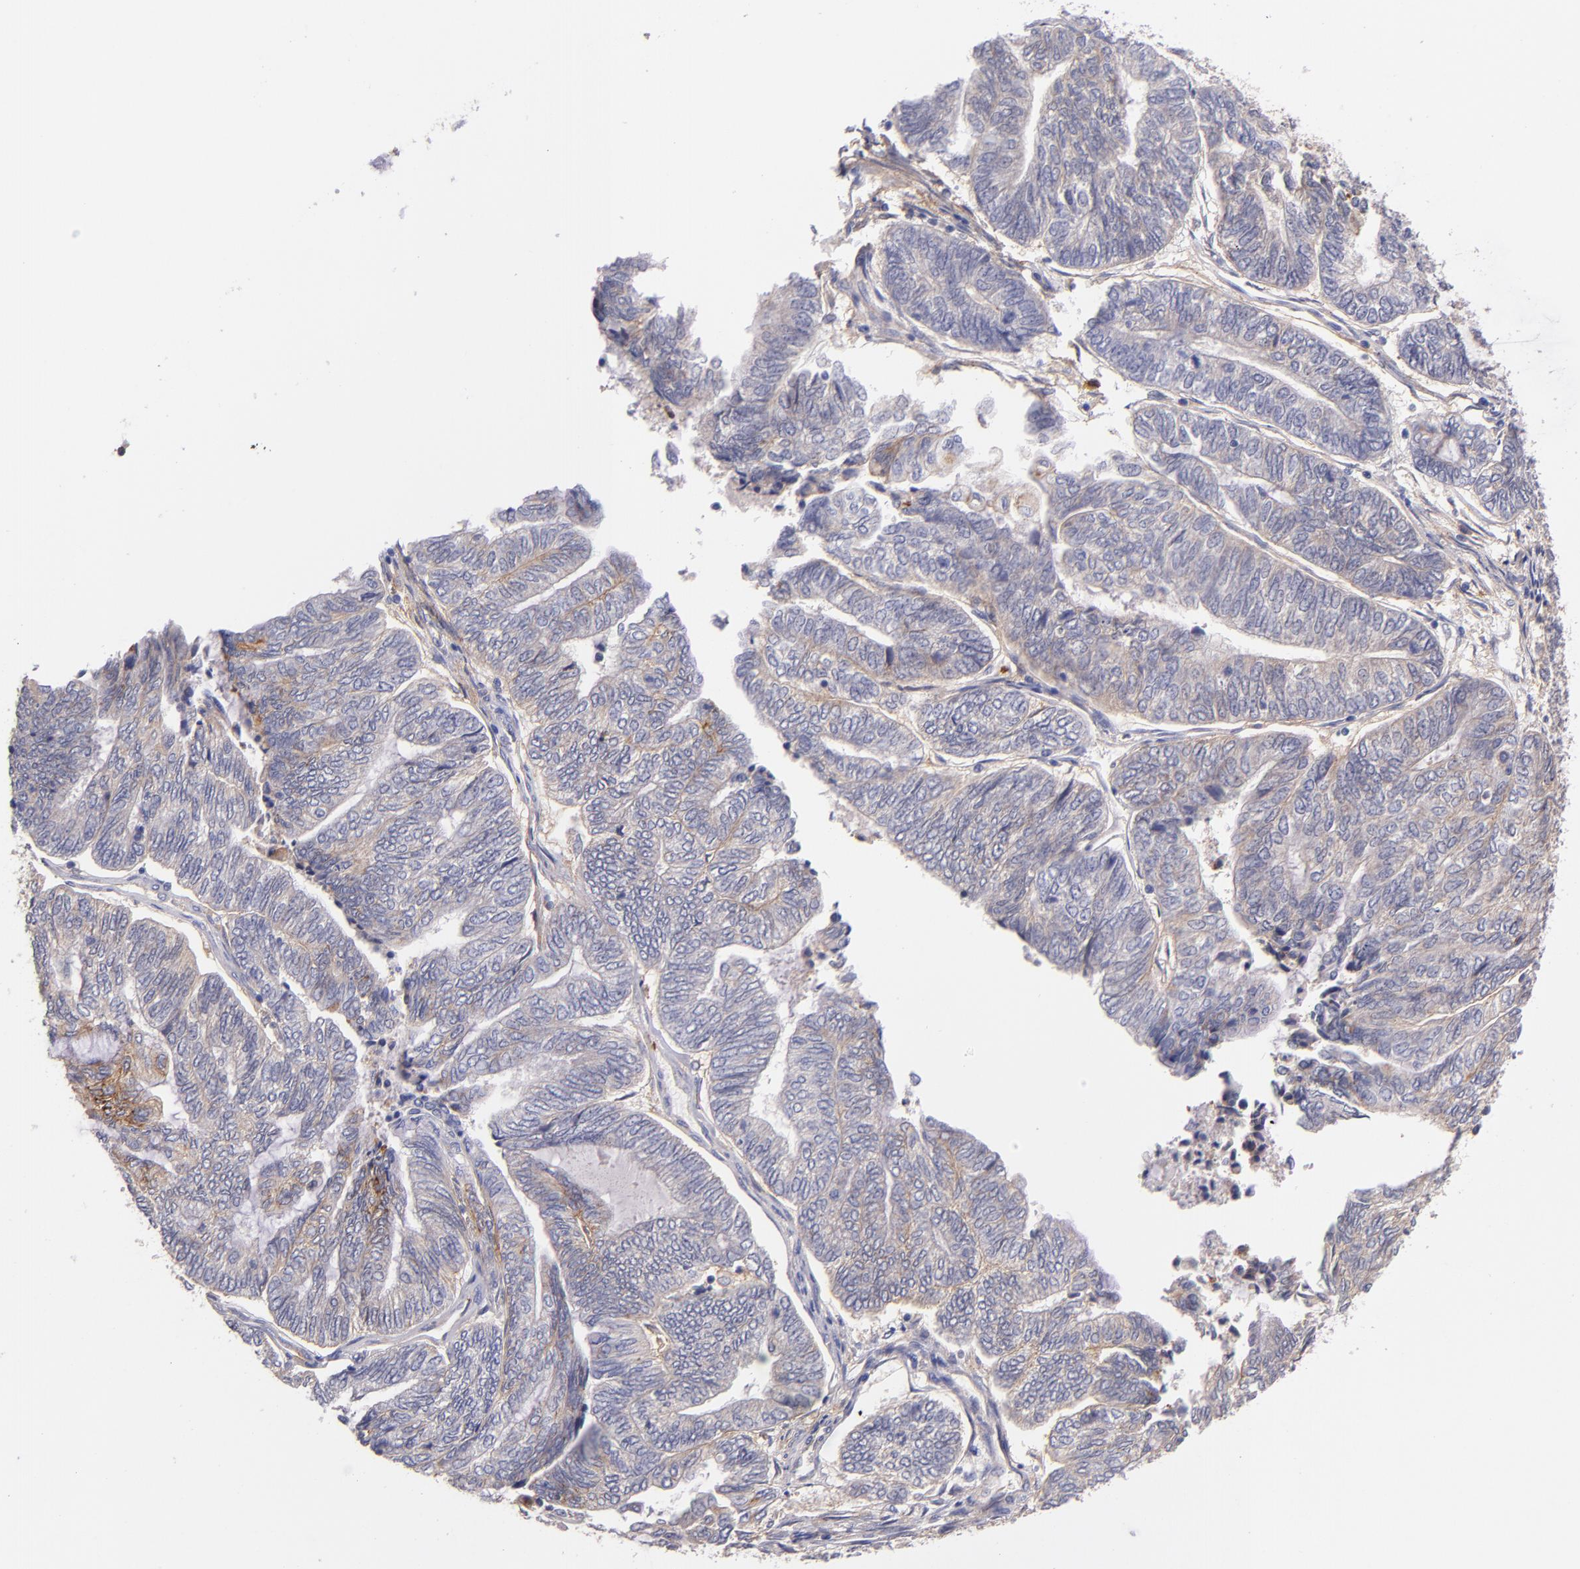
{"staining": {"intensity": "weak", "quantity": "<25%", "location": "cytoplasmic/membranous"}, "tissue": "endometrial cancer", "cell_type": "Tumor cells", "image_type": "cancer", "snomed": [{"axis": "morphology", "description": "Adenocarcinoma, NOS"}, {"axis": "topography", "description": "Uterus"}, {"axis": "topography", "description": "Endometrium"}], "caption": "High magnification brightfield microscopy of adenocarcinoma (endometrial) stained with DAB (brown) and counterstained with hematoxylin (blue): tumor cells show no significant expression.", "gene": "C5AR1", "patient": {"sex": "female", "age": 70}}